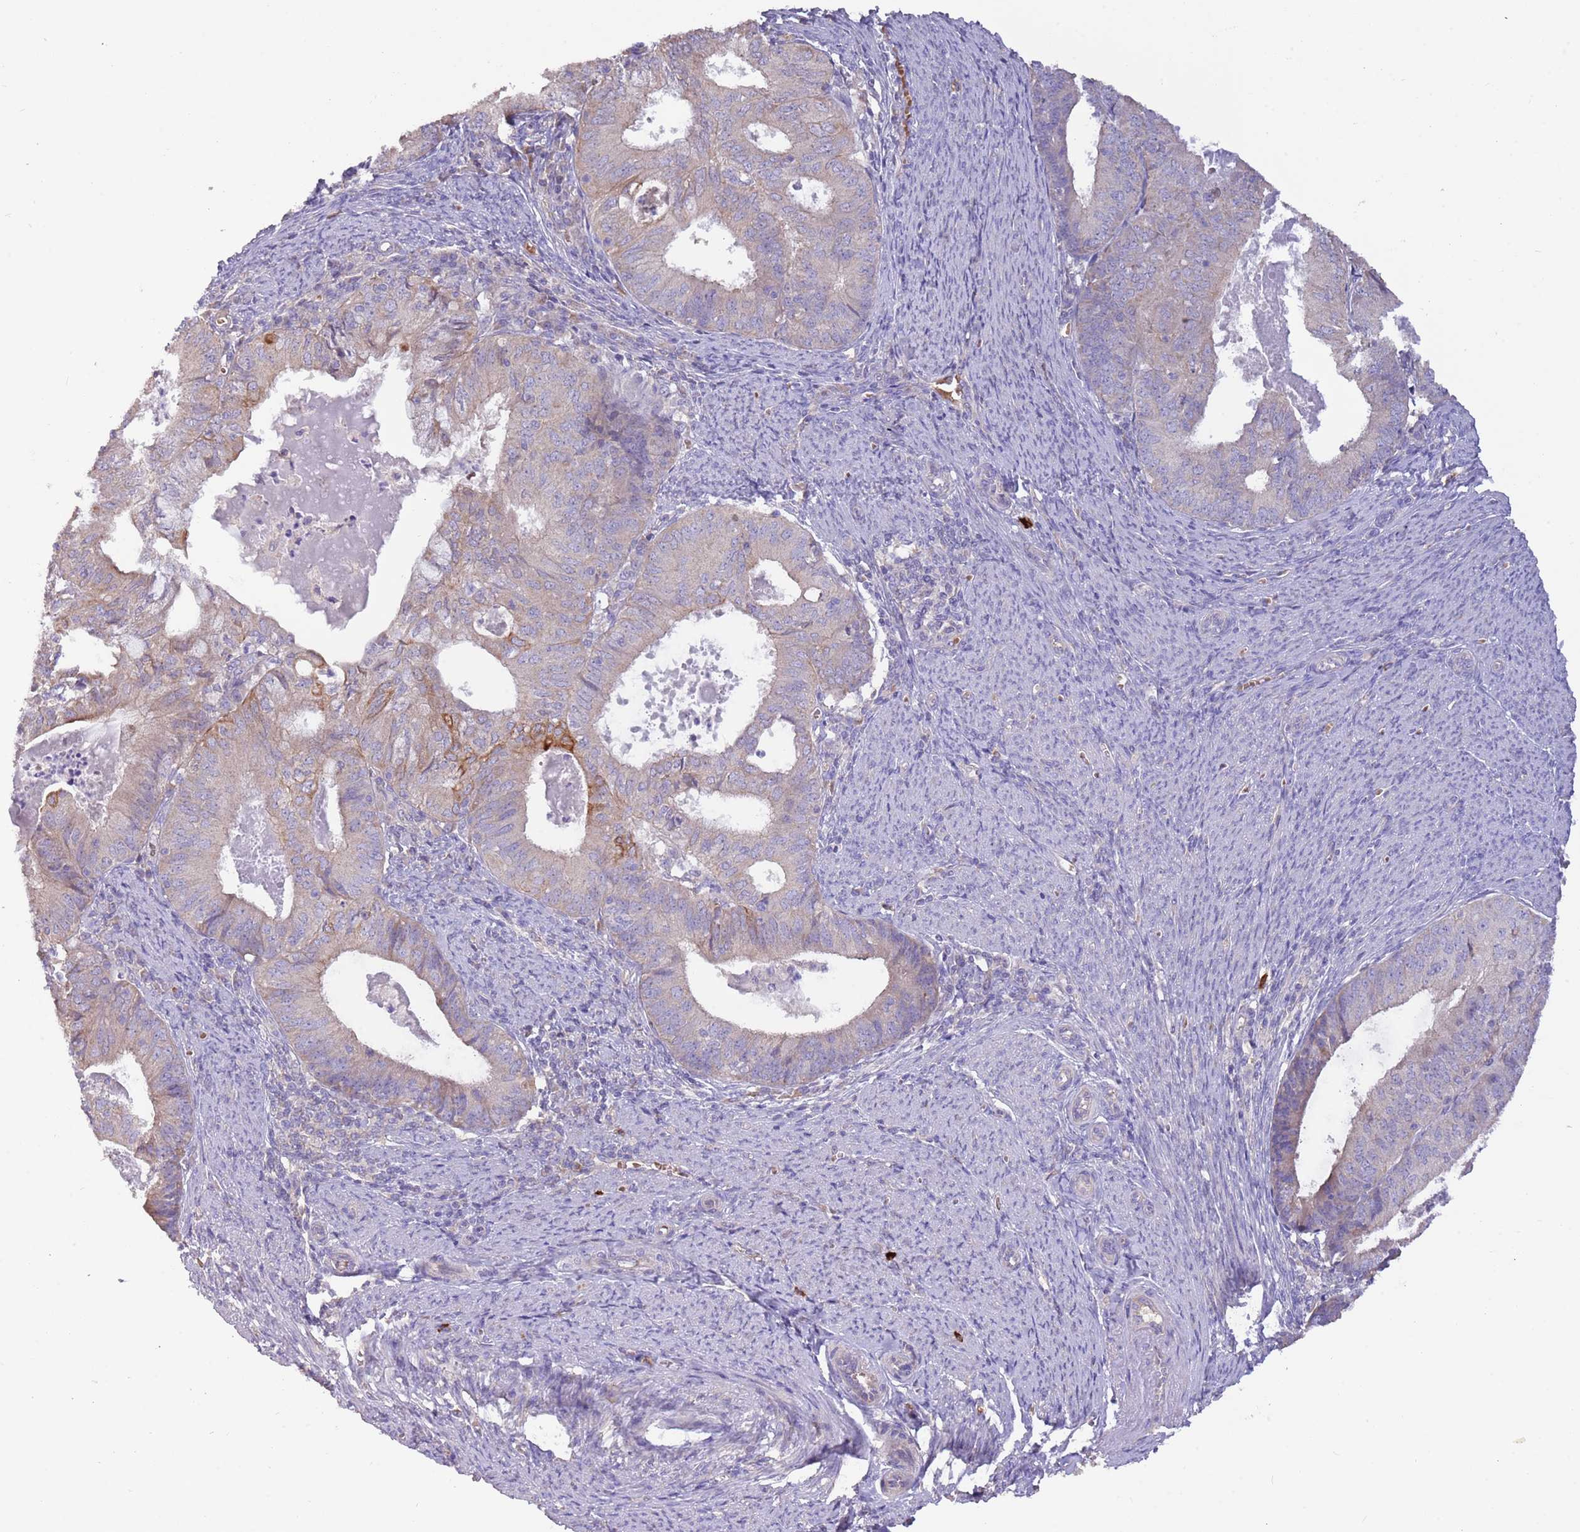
{"staining": {"intensity": "negative", "quantity": "none", "location": "none"}, "tissue": "endometrial cancer", "cell_type": "Tumor cells", "image_type": "cancer", "snomed": [{"axis": "morphology", "description": "Adenocarcinoma, NOS"}, {"axis": "topography", "description": "Endometrium"}], "caption": "This image is of endometrial cancer (adenocarcinoma) stained with IHC to label a protein in brown with the nuclei are counter-stained blue. There is no positivity in tumor cells. (Immunohistochemistry (ihc), brightfield microscopy, high magnification).", "gene": "TRMO", "patient": {"sex": "female", "age": 57}}